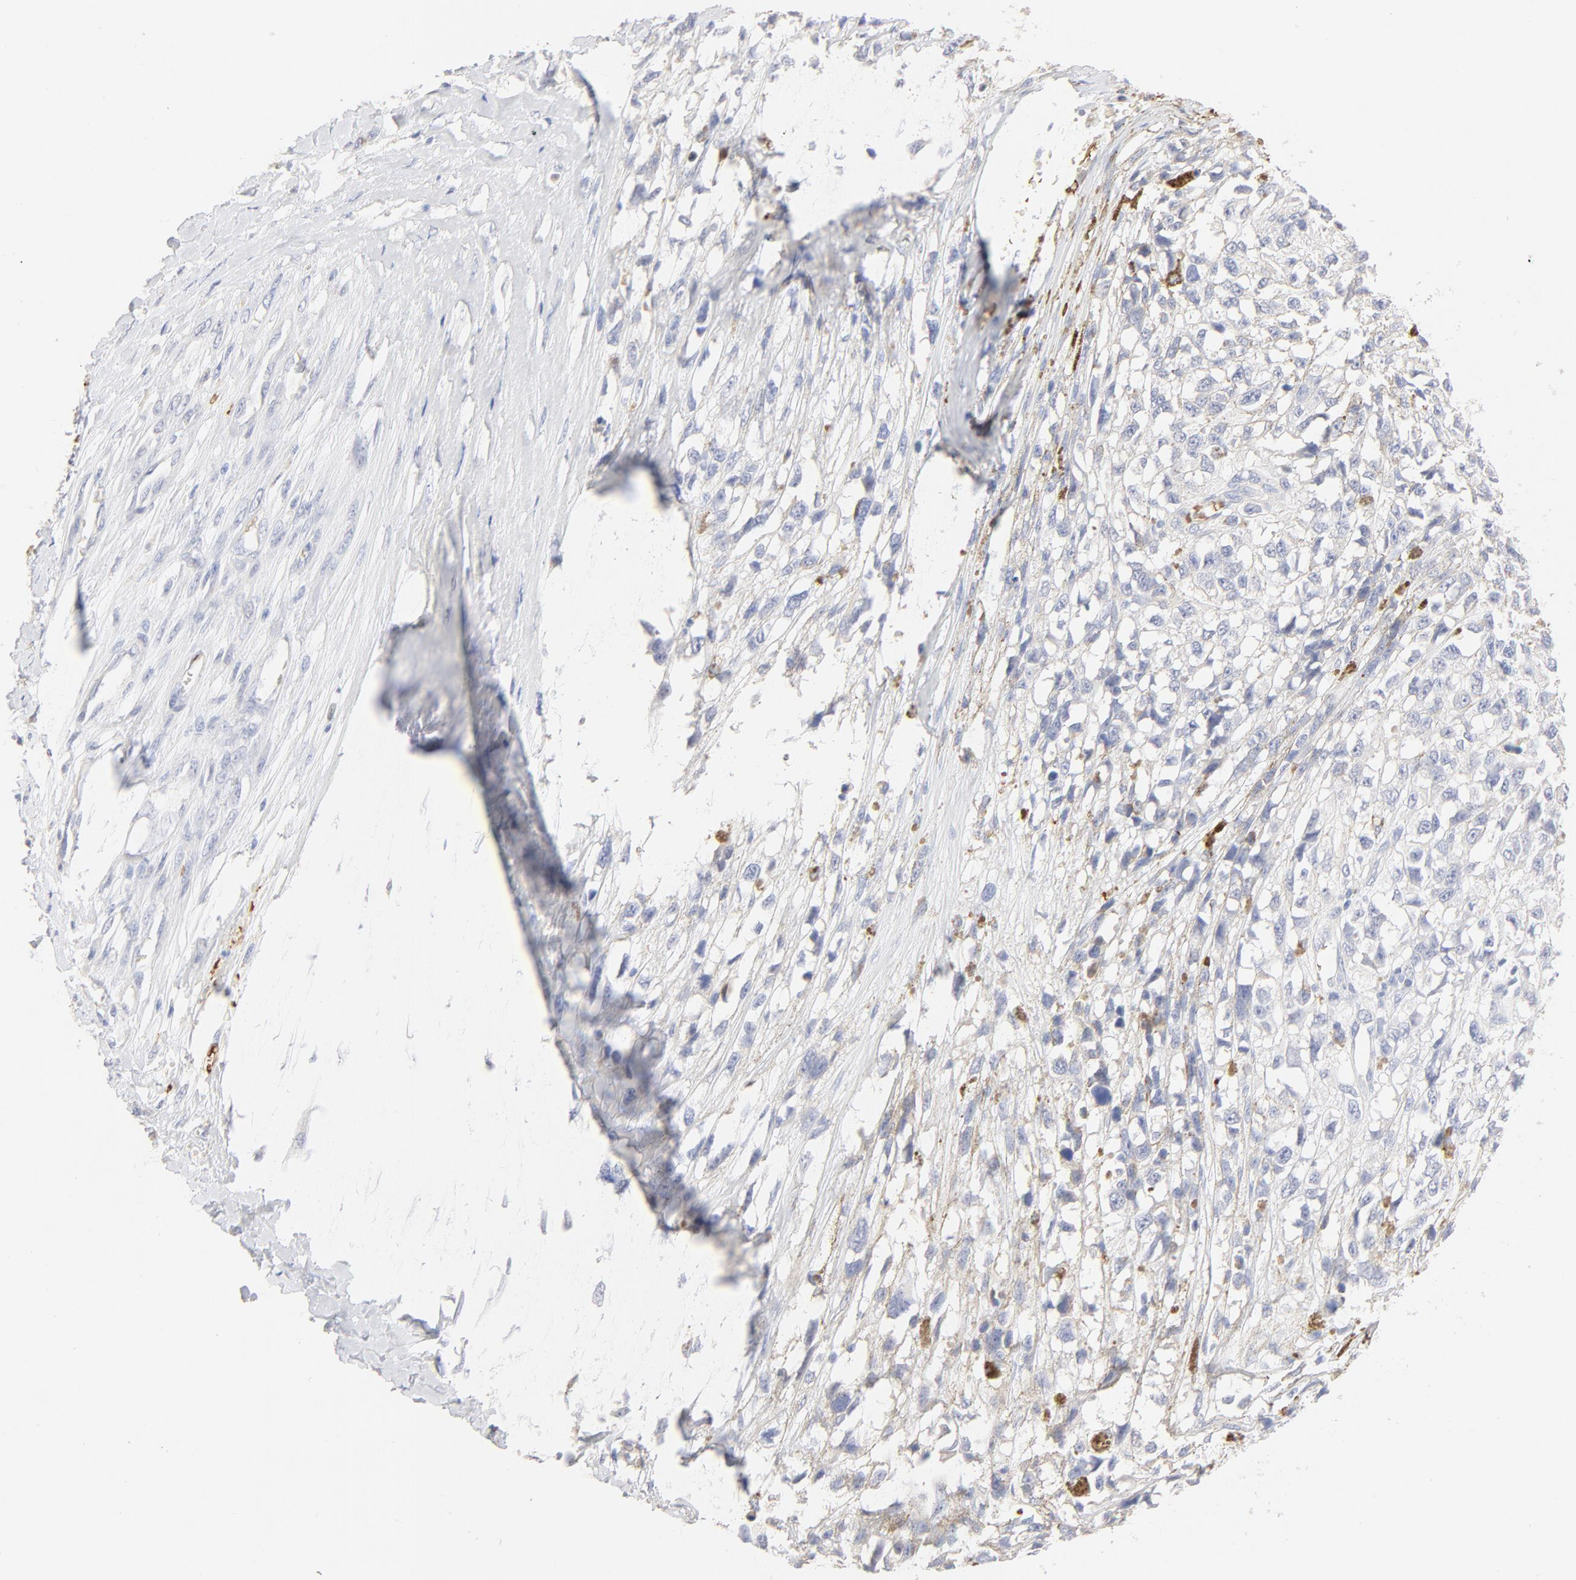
{"staining": {"intensity": "negative", "quantity": "none", "location": "none"}, "tissue": "melanoma", "cell_type": "Tumor cells", "image_type": "cancer", "snomed": [{"axis": "morphology", "description": "Malignant melanoma, Metastatic site"}, {"axis": "topography", "description": "Lymph node"}], "caption": "An immunohistochemistry (IHC) micrograph of melanoma is shown. There is no staining in tumor cells of melanoma.", "gene": "SPTB", "patient": {"sex": "male", "age": 59}}